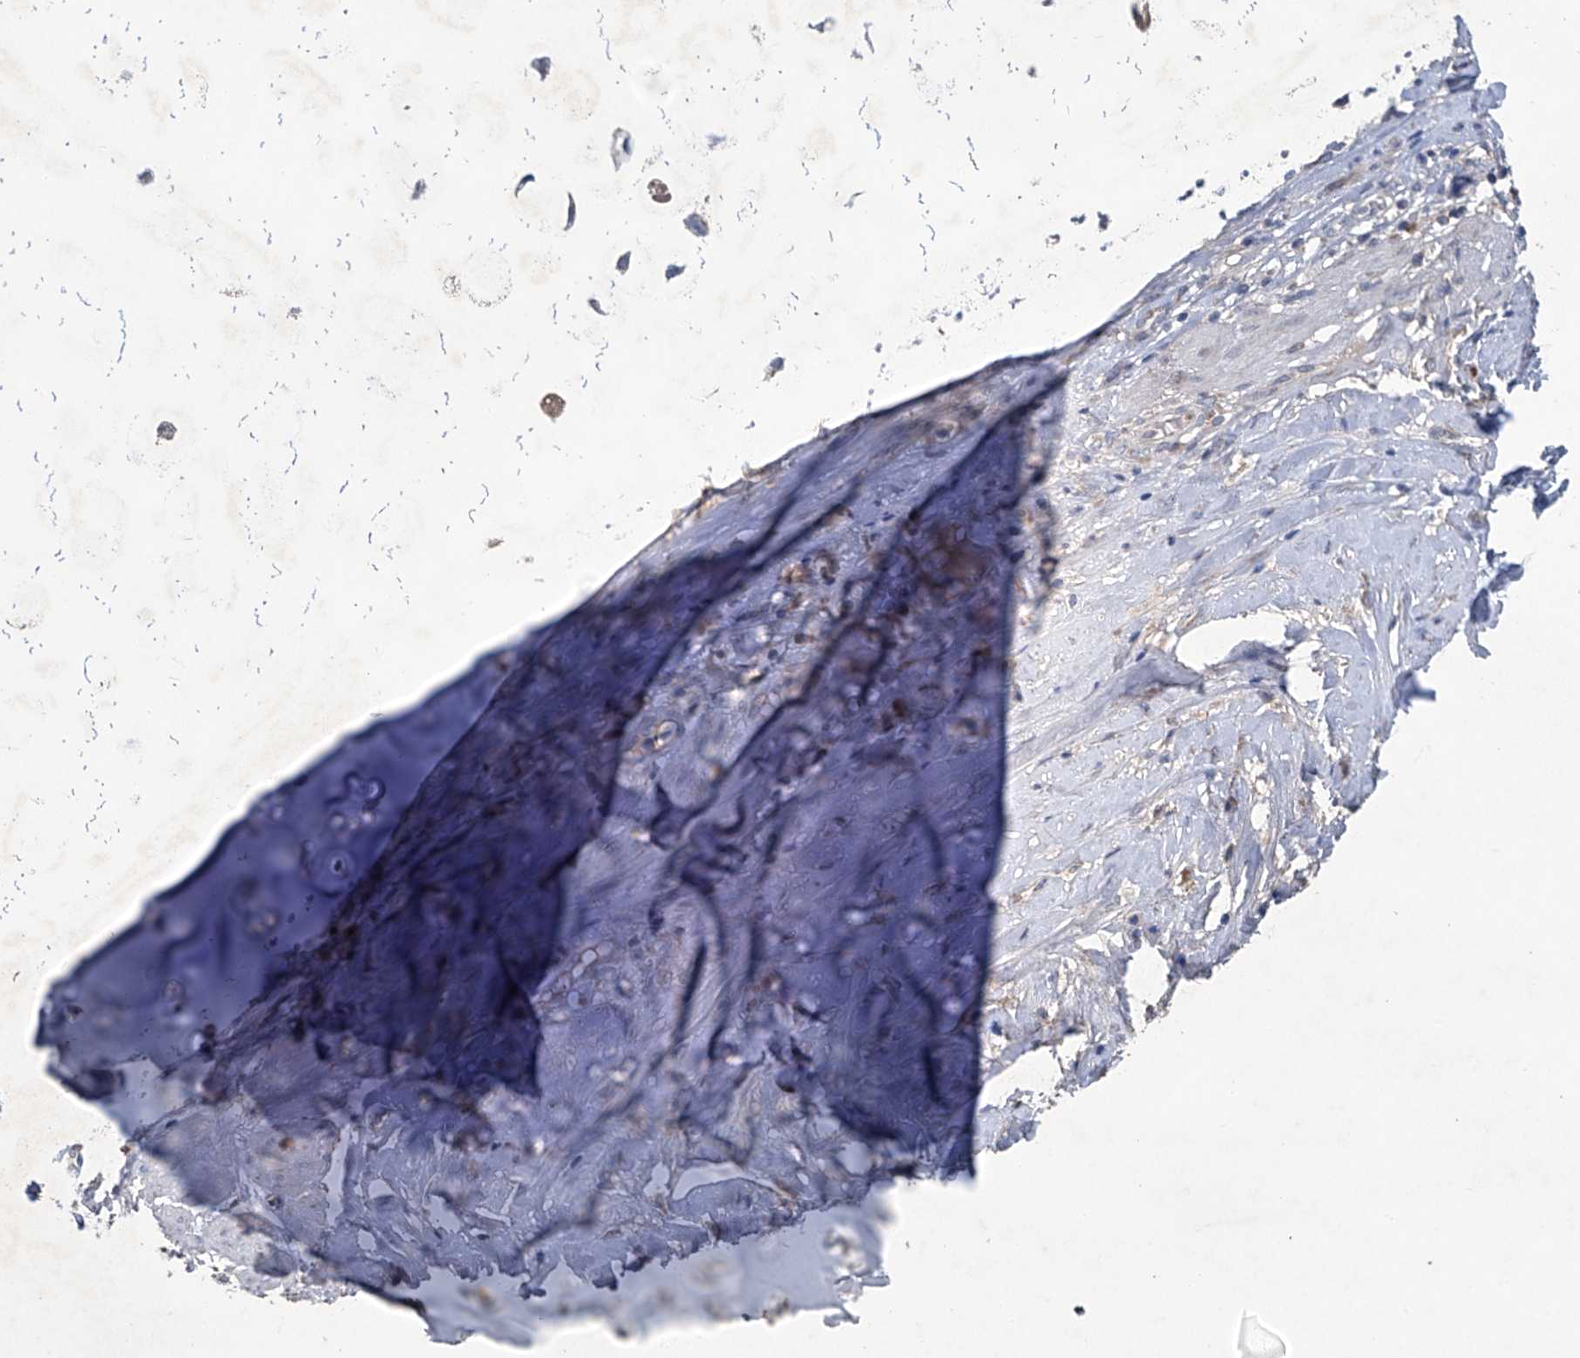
{"staining": {"intensity": "negative", "quantity": "none", "location": "none"}, "tissue": "adipose tissue", "cell_type": "Adipocytes", "image_type": "normal", "snomed": [{"axis": "morphology", "description": "Normal tissue, NOS"}, {"axis": "morphology", "description": "Basal cell carcinoma"}, {"axis": "topography", "description": "Cartilage tissue"}, {"axis": "topography", "description": "Nasopharynx"}, {"axis": "topography", "description": "Oral tissue"}], "caption": "DAB immunohistochemical staining of benign adipose tissue shows no significant expression in adipocytes.", "gene": "PCSK5", "patient": {"sex": "female", "age": 77}}